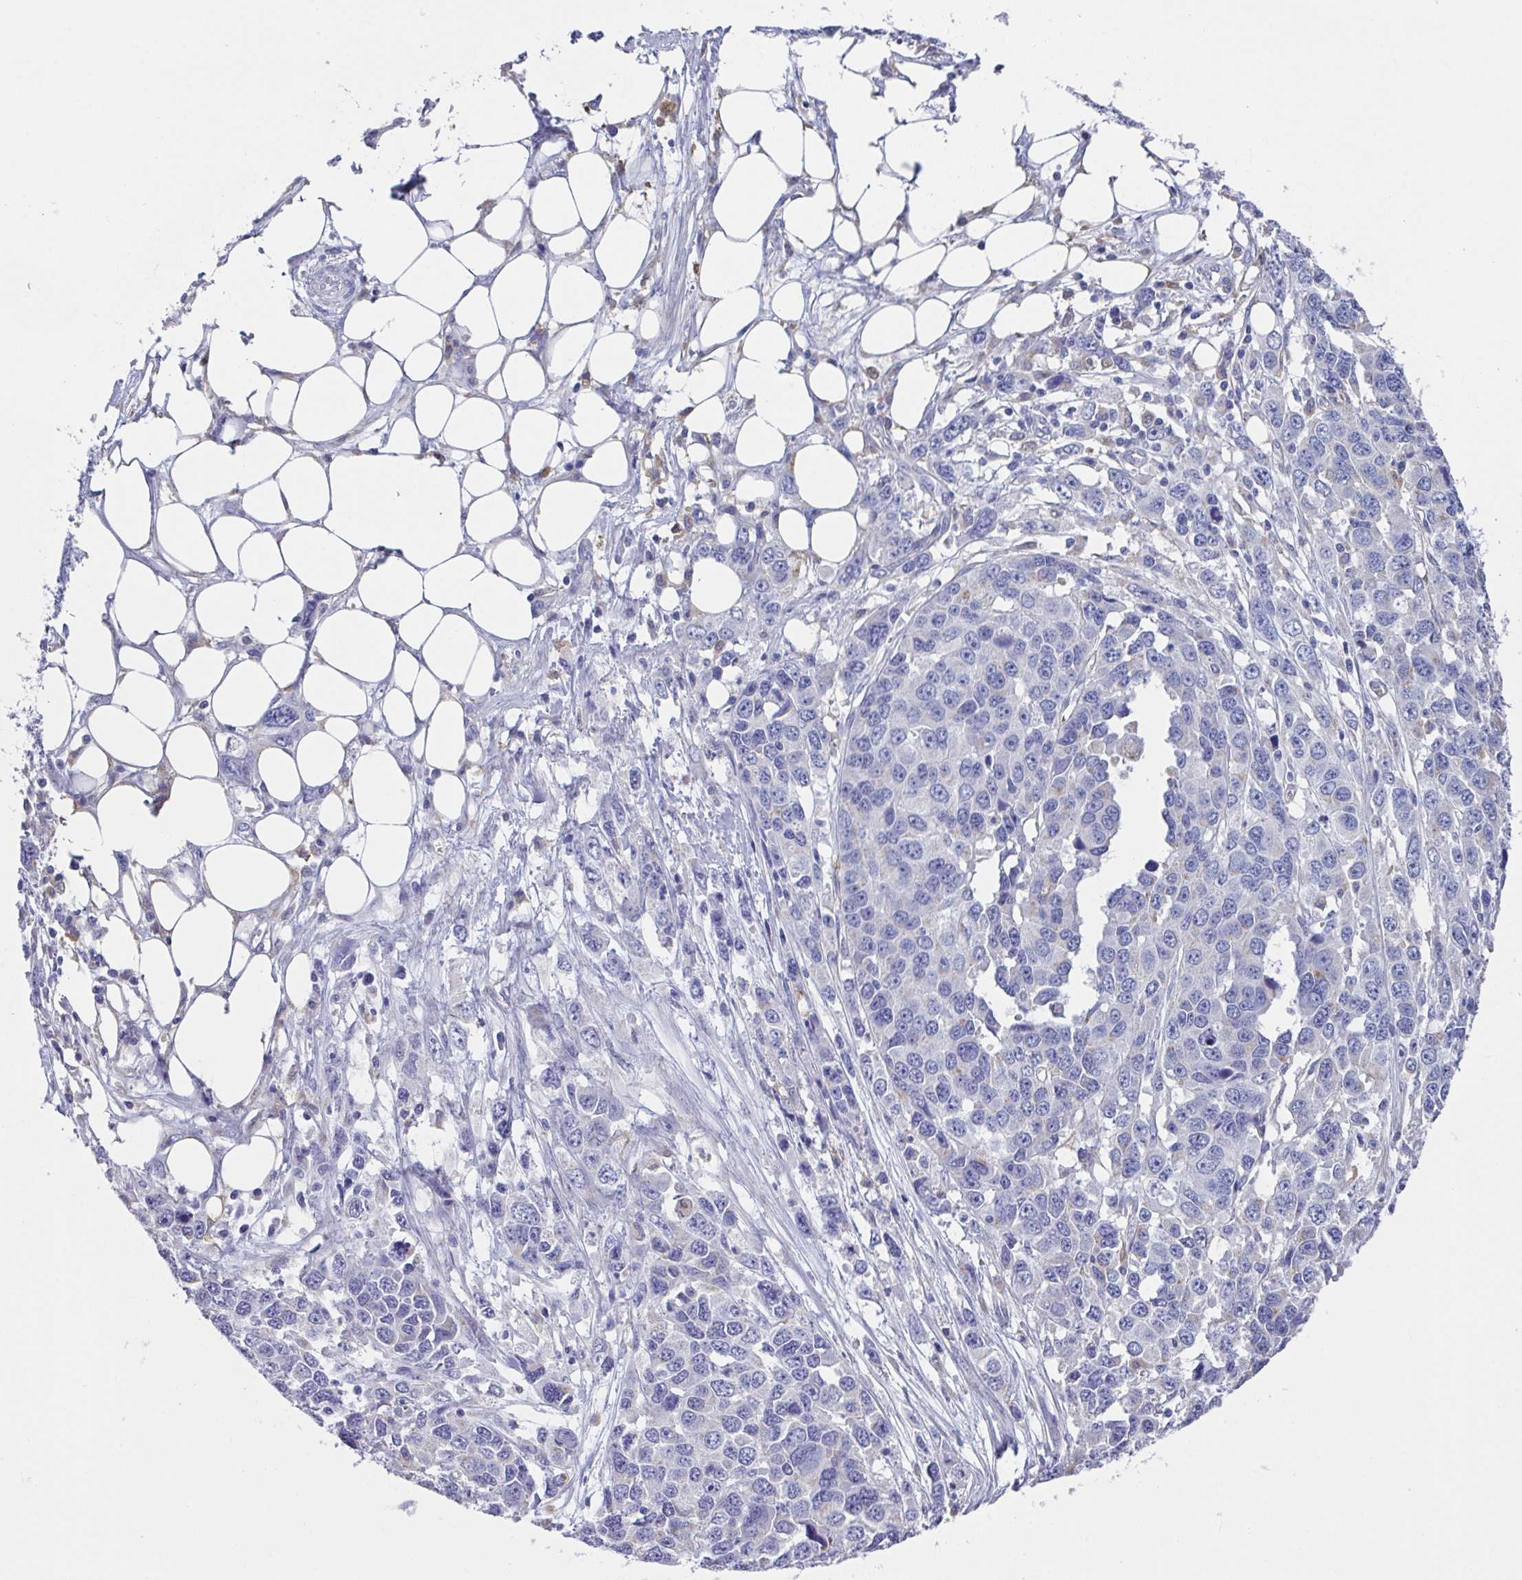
{"staining": {"intensity": "negative", "quantity": "none", "location": "none"}, "tissue": "ovarian cancer", "cell_type": "Tumor cells", "image_type": "cancer", "snomed": [{"axis": "morphology", "description": "Cystadenocarcinoma, serous, NOS"}, {"axis": "topography", "description": "Ovary"}], "caption": "Tumor cells are negative for brown protein staining in serous cystadenocarcinoma (ovarian).", "gene": "TFAP2C", "patient": {"sex": "female", "age": 76}}